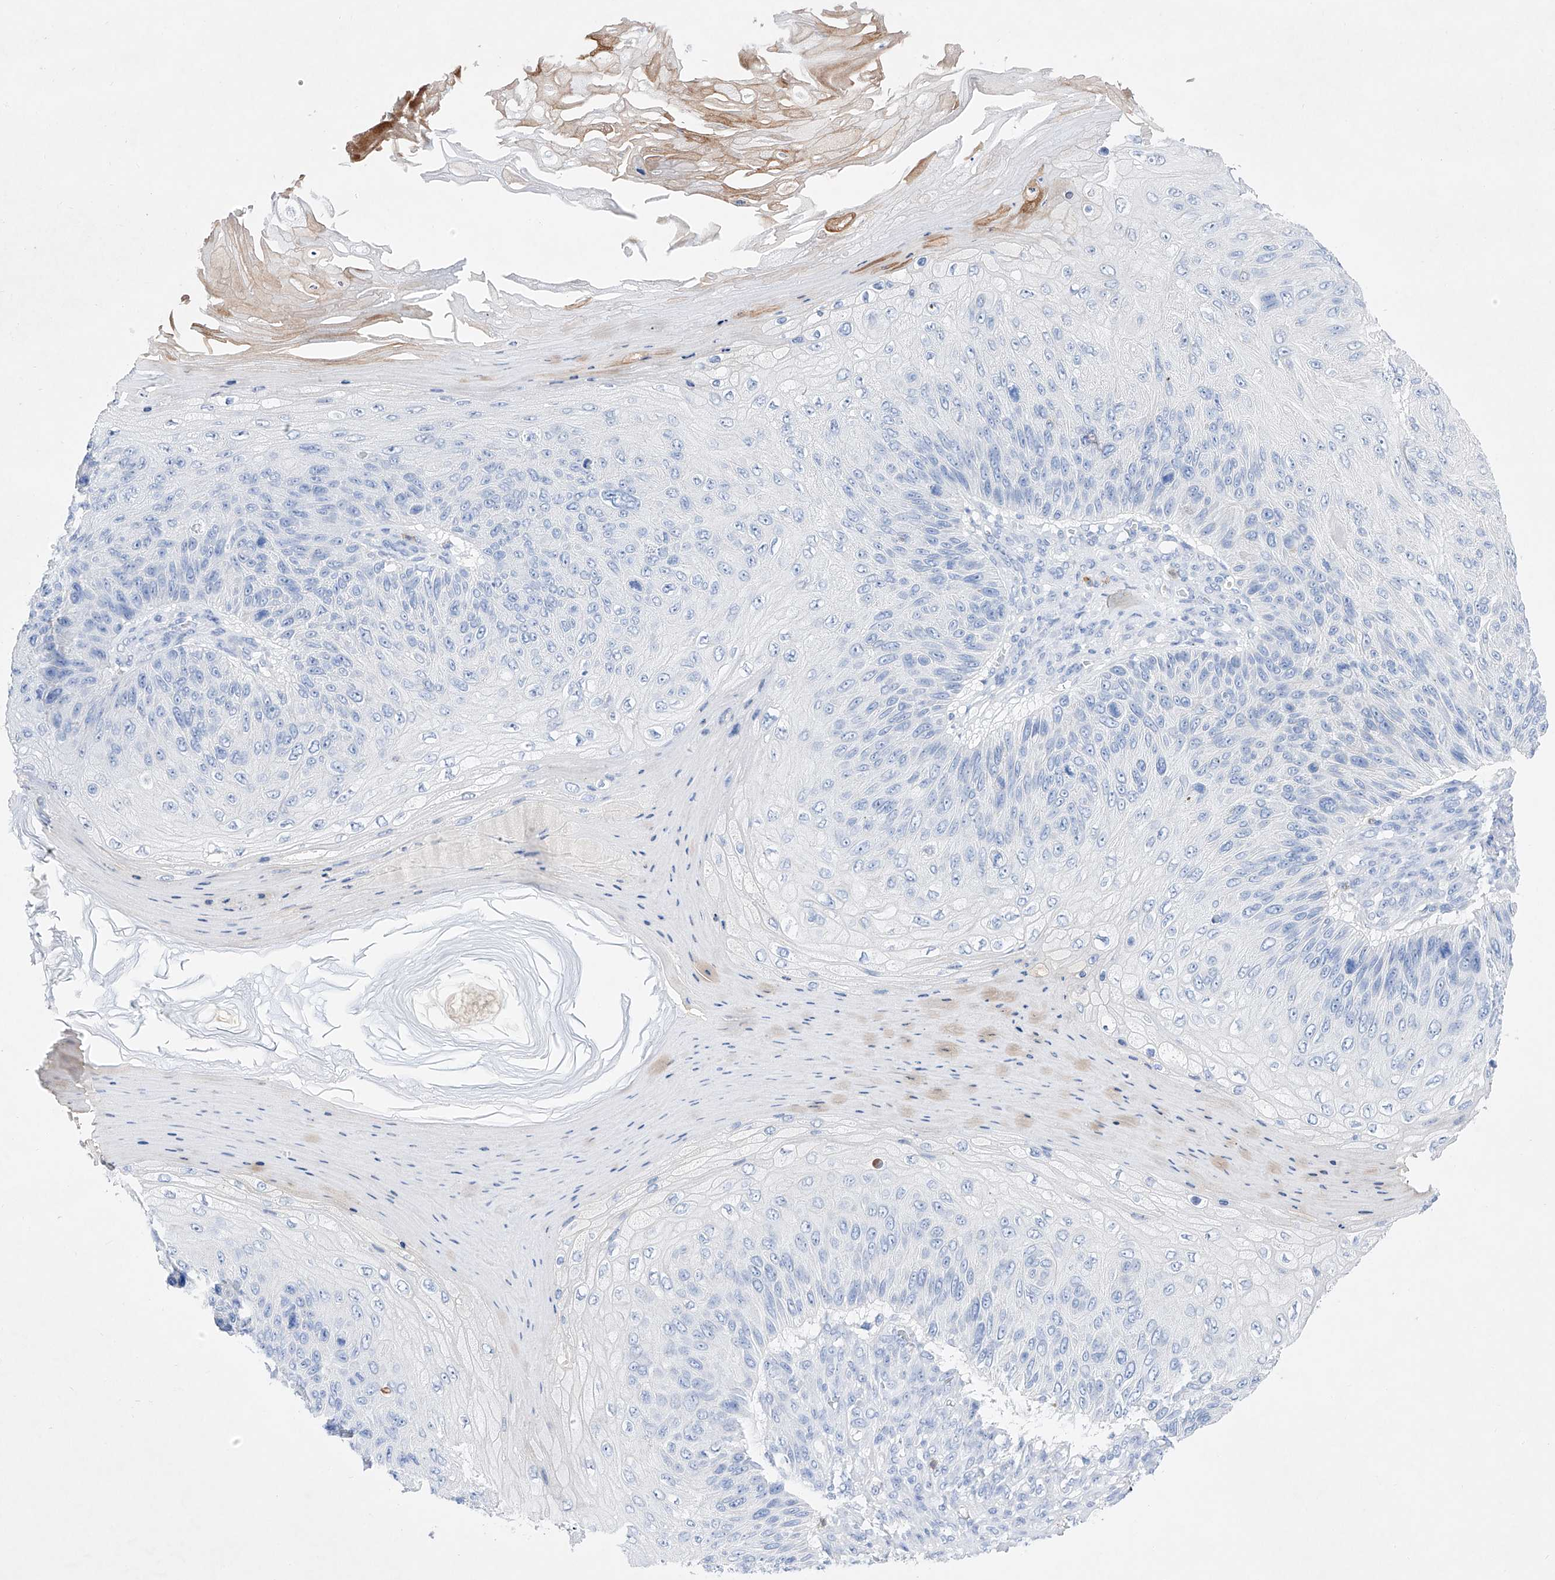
{"staining": {"intensity": "negative", "quantity": "none", "location": "none"}, "tissue": "skin cancer", "cell_type": "Tumor cells", "image_type": "cancer", "snomed": [{"axis": "morphology", "description": "Squamous cell carcinoma, NOS"}, {"axis": "topography", "description": "Skin"}], "caption": "Tumor cells are negative for brown protein staining in skin cancer.", "gene": "TM7SF2", "patient": {"sex": "female", "age": 88}}